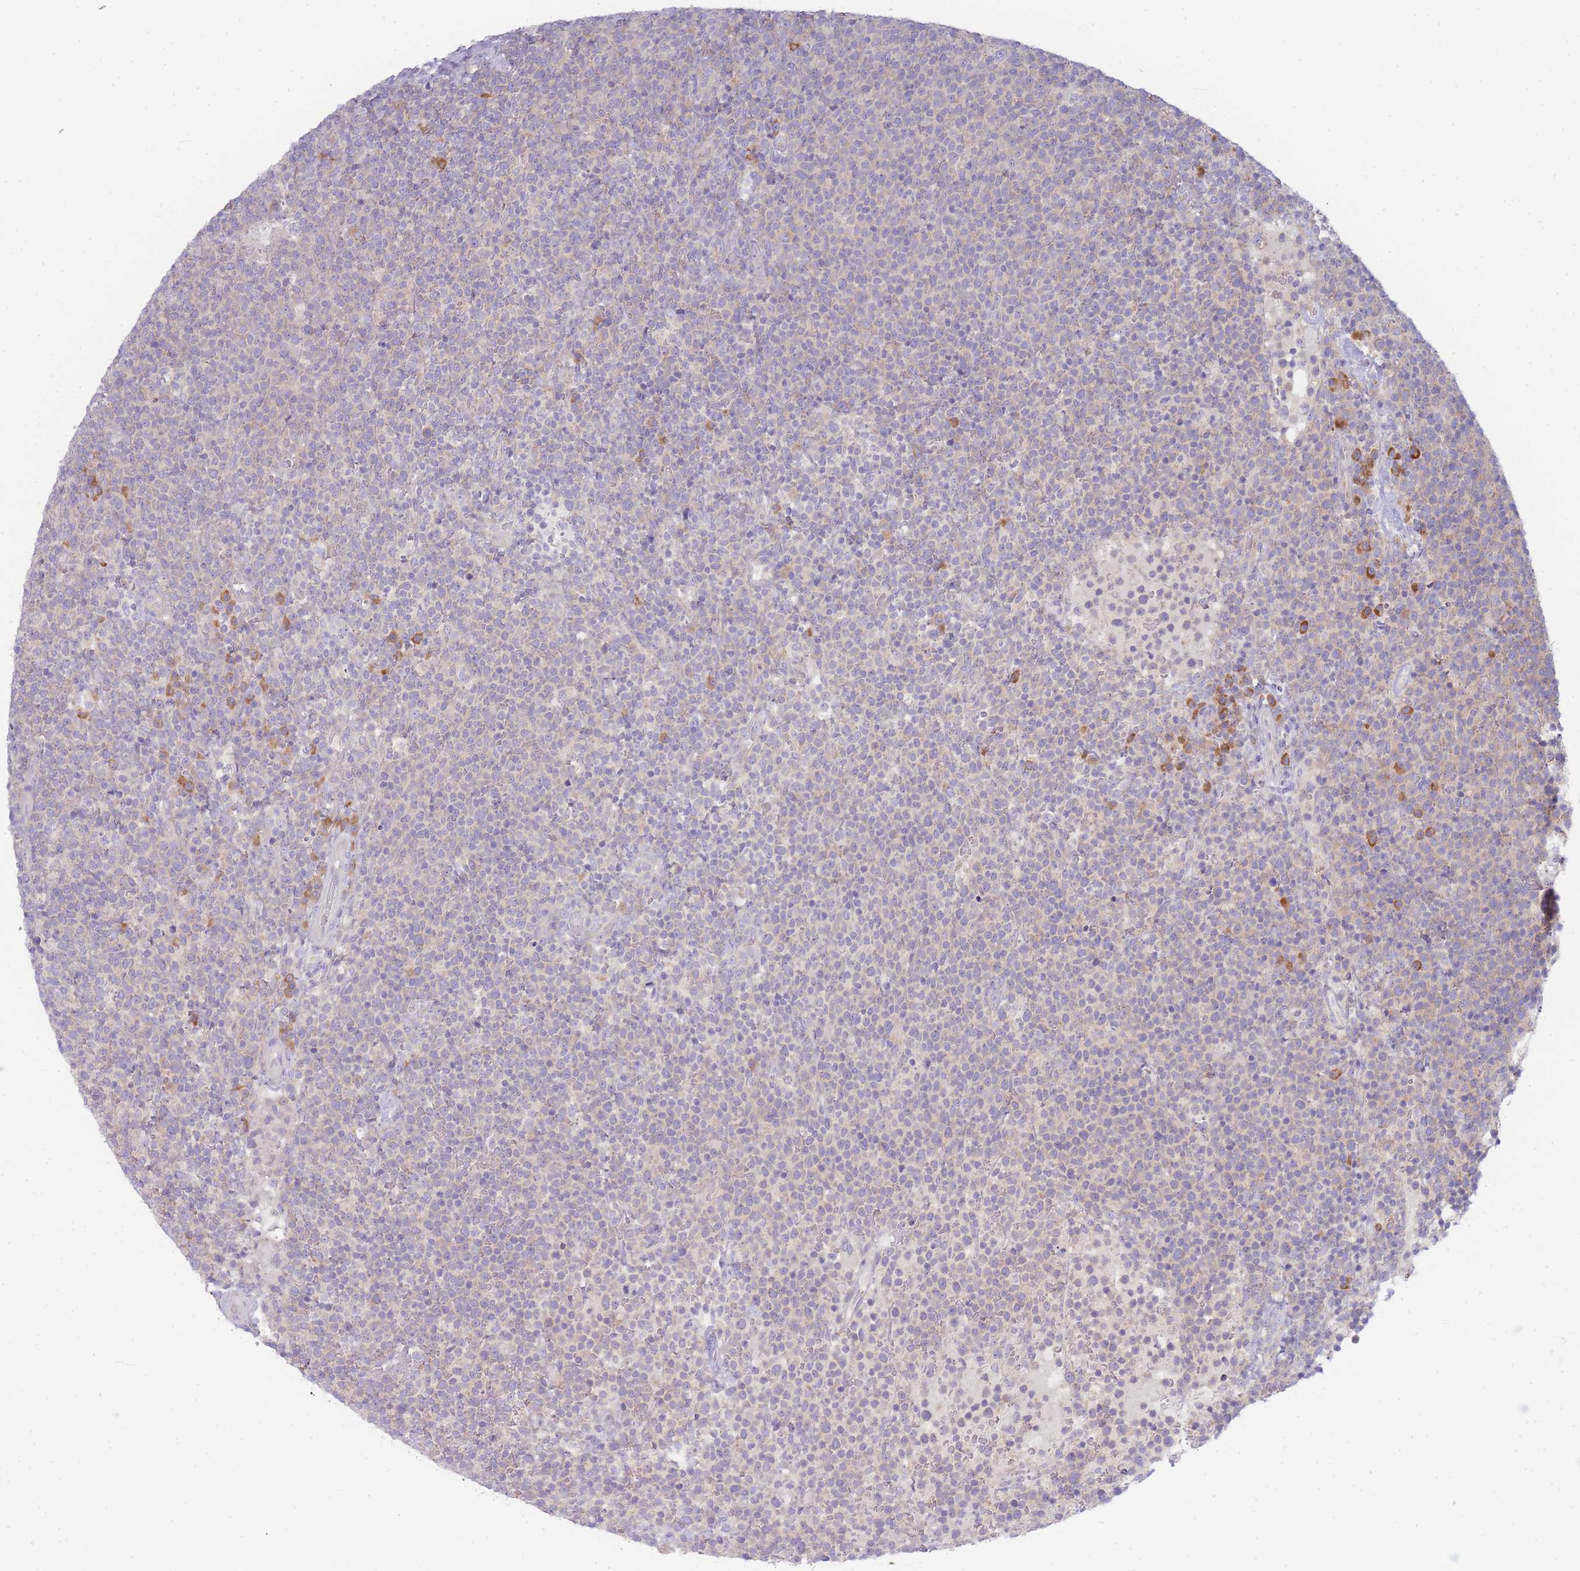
{"staining": {"intensity": "negative", "quantity": "none", "location": "none"}, "tissue": "lymphoma", "cell_type": "Tumor cells", "image_type": "cancer", "snomed": [{"axis": "morphology", "description": "Malignant lymphoma, non-Hodgkin's type, High grade"}, {"axis": "topography", "description": "Lymph node"}], "caption": "This micrograph is of lymphoma stained with immunohistochemistry to label a protein in brown with the nuclei are counter-stained blue. There is no staining in tumor cells.", "gene": "OR5L2", "patient": {"sex": "male", "age": 61}}